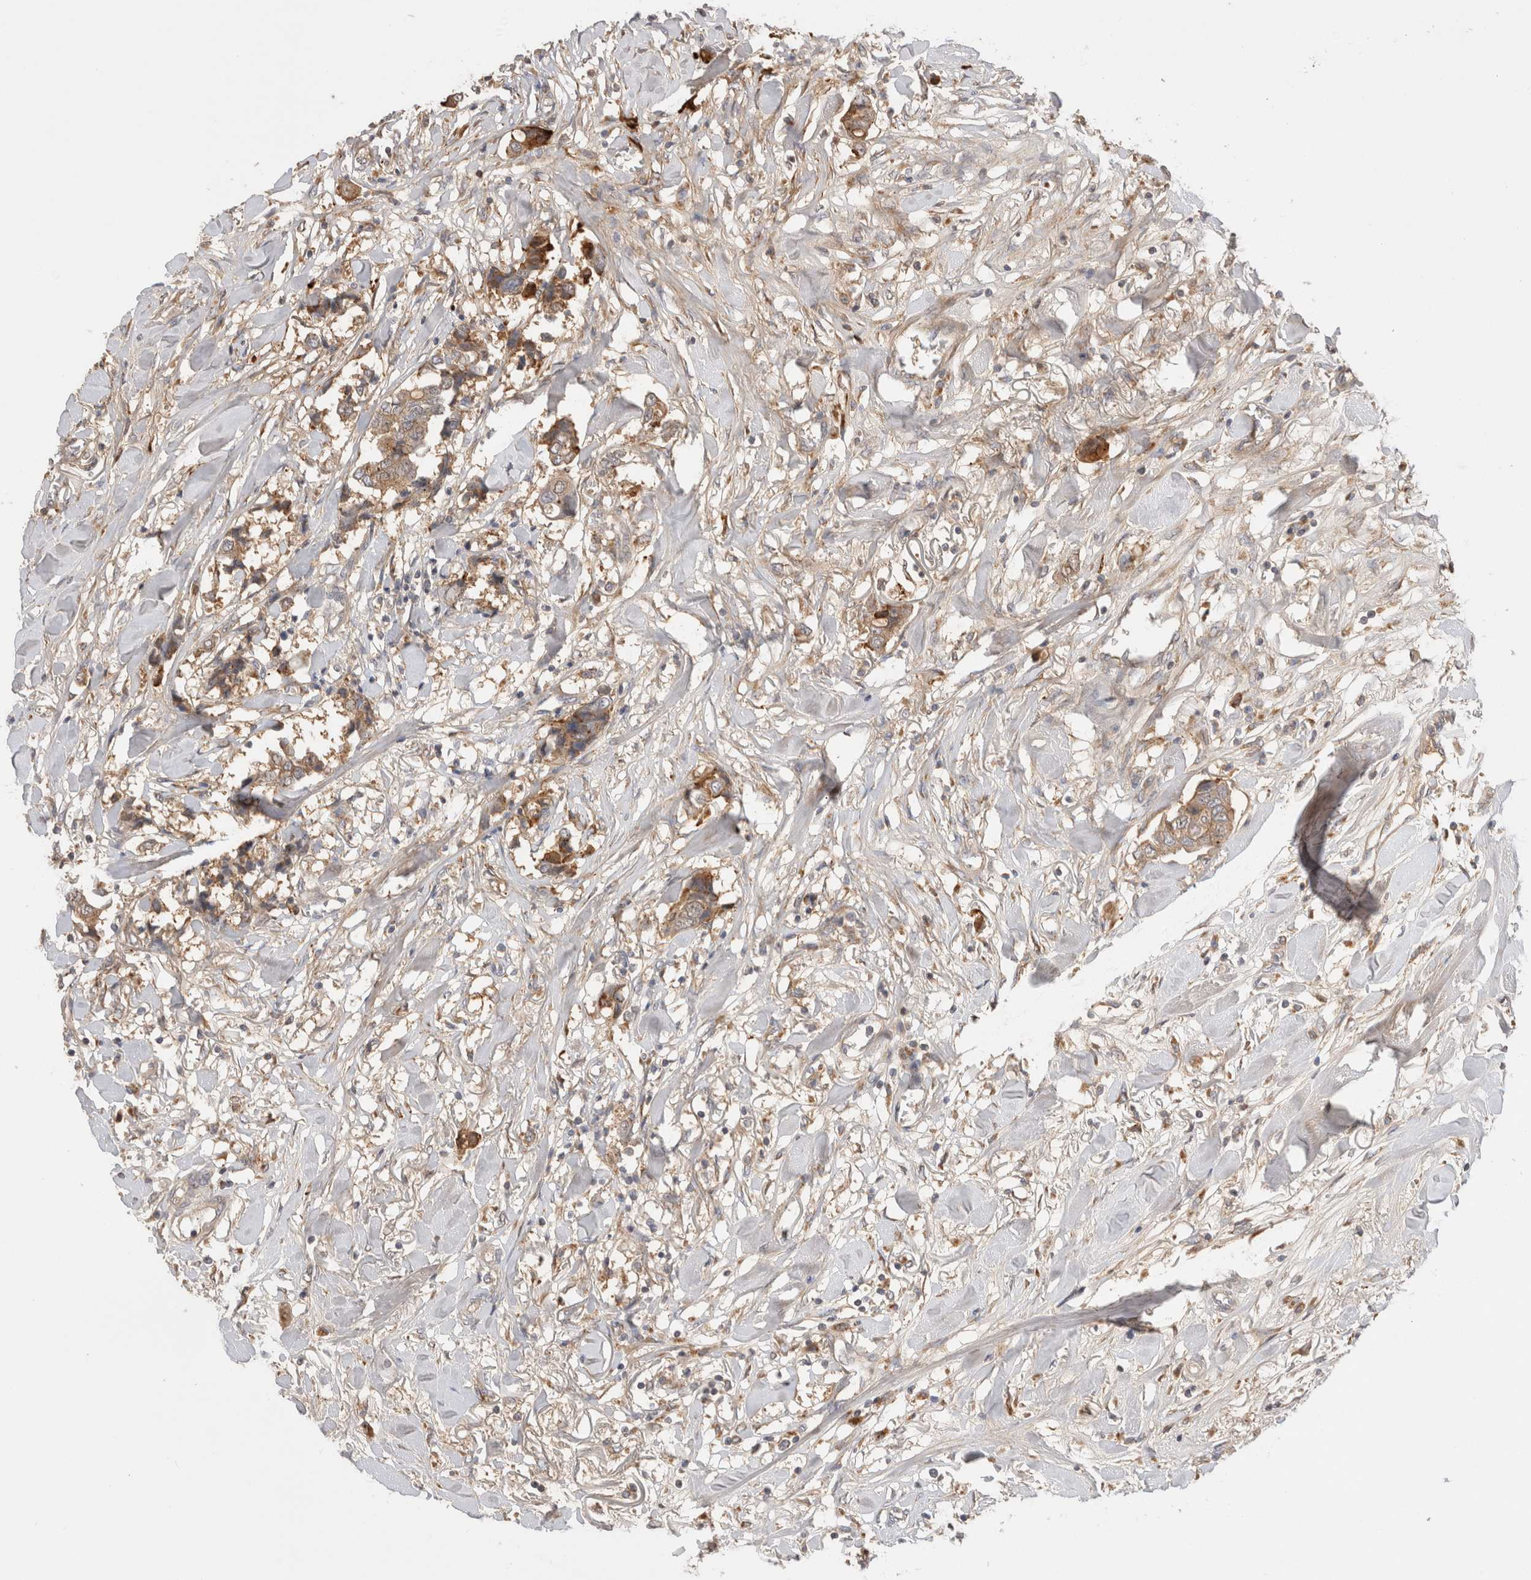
{"staining": {"intensity": "moderate", "quantity": ">75%", "location": "cytoplasmic/membranous"}, "tissue": "breast cancer", "cell_type": "Tumor cells", "image_type": "cancer", "snomed": [{"axis": "morphology", "description": "Duct carcinoma"}, {"axis": "topography", "description": "Breast"}], "caption": "Immunohistochemical staining of breast invasive ductal carcinoma exhibits medium levels of moderate cytoplasmic/membranous protein staining in approximately >75% of tumor cells.", "gene": "VPS28", "patient": {"sex": "female", "age": 80}}